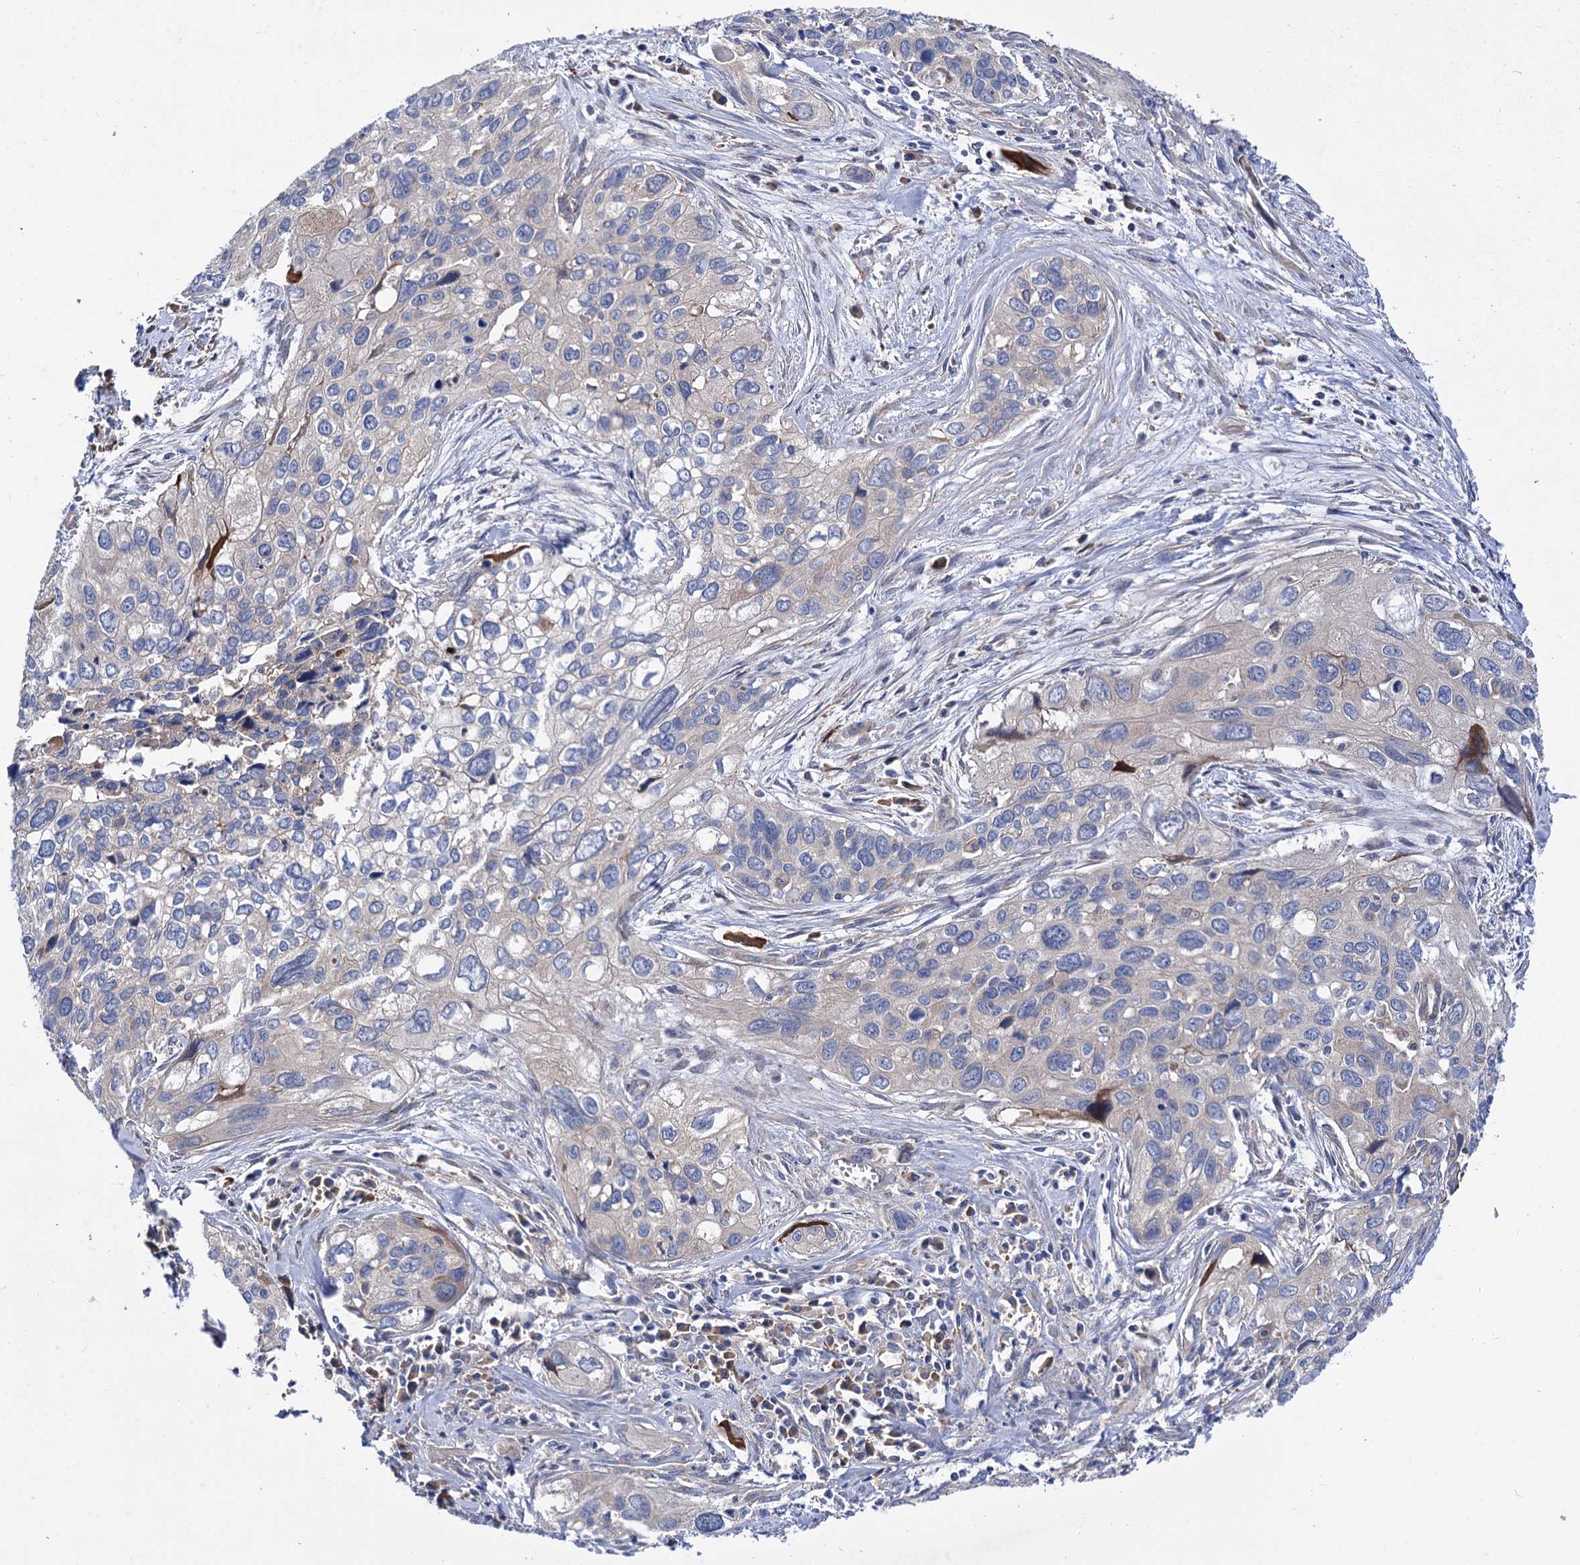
{"staining": {"intensity": "negative", "quantity": "none", "location": "none"}, "tissue": "cervical cancer", "cell_type": "Tumor cells", "image_type": "cancer", "snomed": [{"axis": "morphology", "description": "Squamous cell carcinoma, NOS"}, {"axis": "topography", "description": "Cervix"}], "caption": "The micrograph demonstrates no significant staining in tumor cells of squamous cell carcinoma (cervical). (Brightfield microscopy of DAB immunohistochemistry (IHC) at high magnification).", "gene": "TRIM55", "patient": {"sex": "female", "age": 55}}